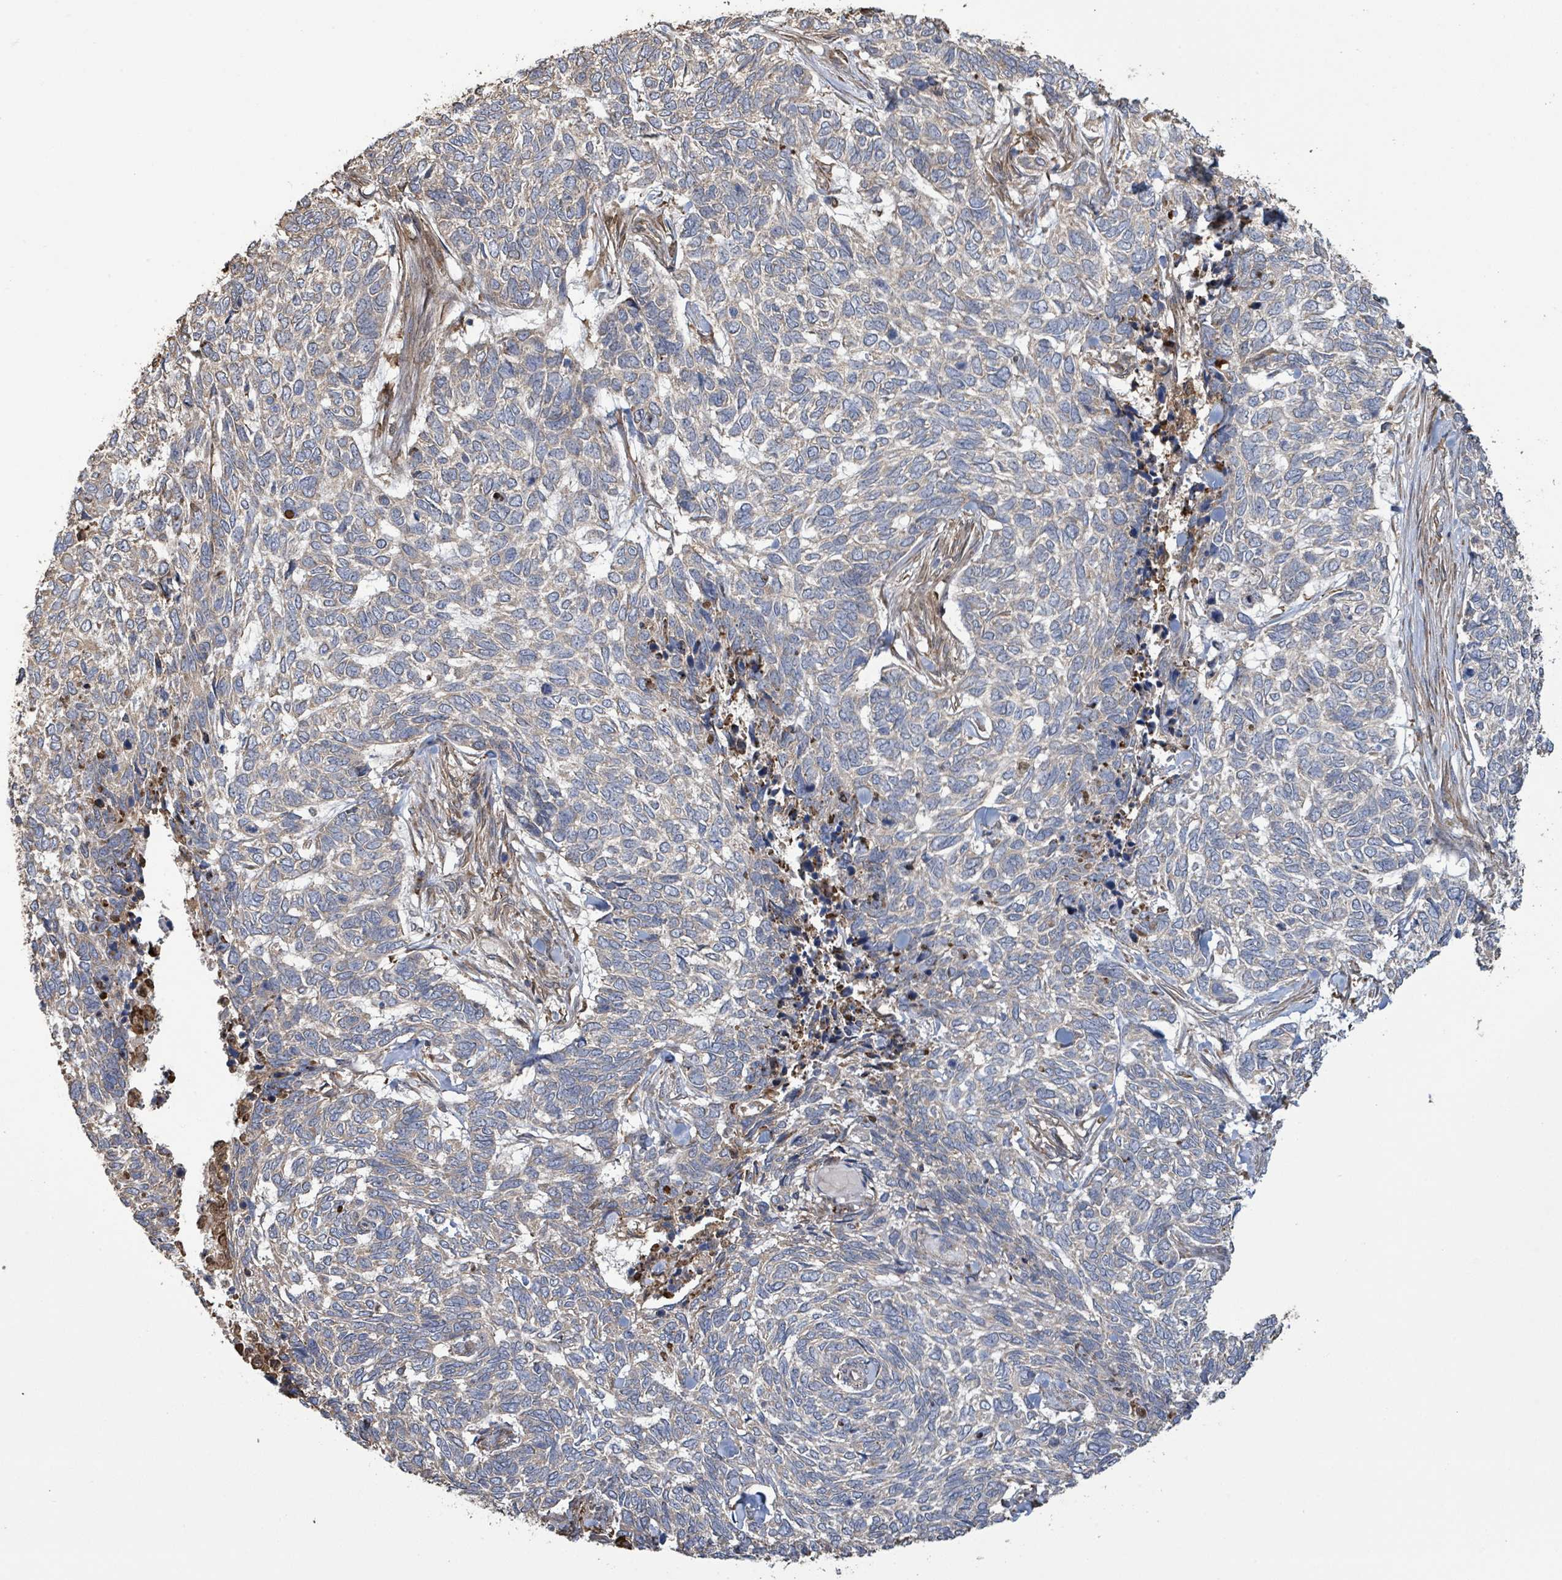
{"staining": {"intensity": "weak", "quantity": "25%-75%", "location": "cytoplasmic/membranous"}, "tissue": "skin cancer", "cell_type": "Tumor cells", "image_type": "cancer", "snomed": [{"axis": "morphology", "description": "Basal cell carcinoma"}, {"axis": "topography", "description": "Skin"}], "caption": "DAB immunohistochemical staining of human skin basal cell carcinoma displays weak cytoplasmic/membranous protein staining in approximately 25%-75% of tumor cells. (DAB (3,3'-diaminobenzidine) IHC, brown staining for protein, blue staining for nuclei).", "gene": "ARPIN", "patient": {"sex": "female", "age": 65}}